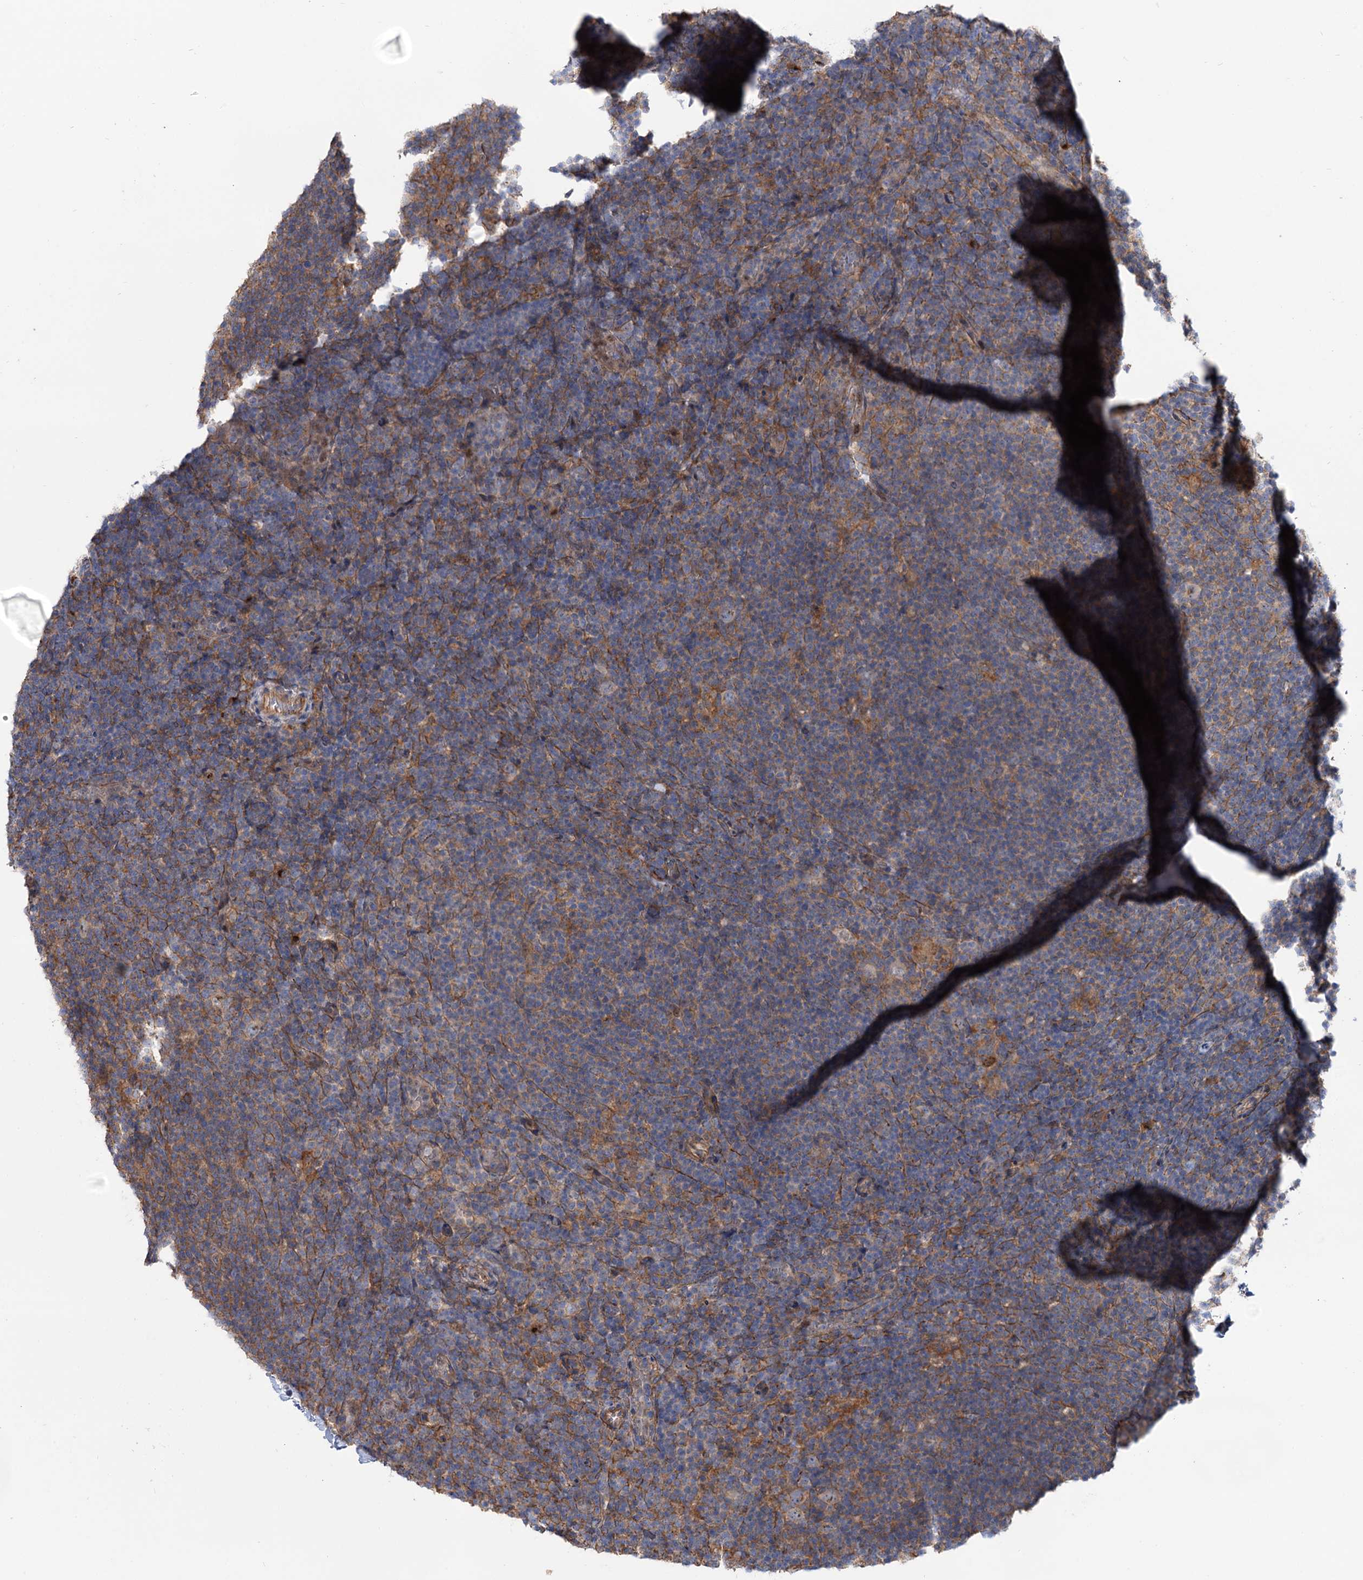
{"staining": {"intensity": "weak", "quantity": "<25%", "location": "cytoplasmic/membranous"}, "tissue": "lymphoma", "cell_type": "Tumor cells", "image_type": "cancer", "snomed": [{"axis": "morphology", "description": "Hodgkin's disease, NOS"}, {"axis": "topography", "description": "Lymph node"}], "caption": "Tumor cells are negative for brown protein staining in Hodgkin's disease.", "gene": "SEC24A", "patient": {"sex": "female", "age": 57}}